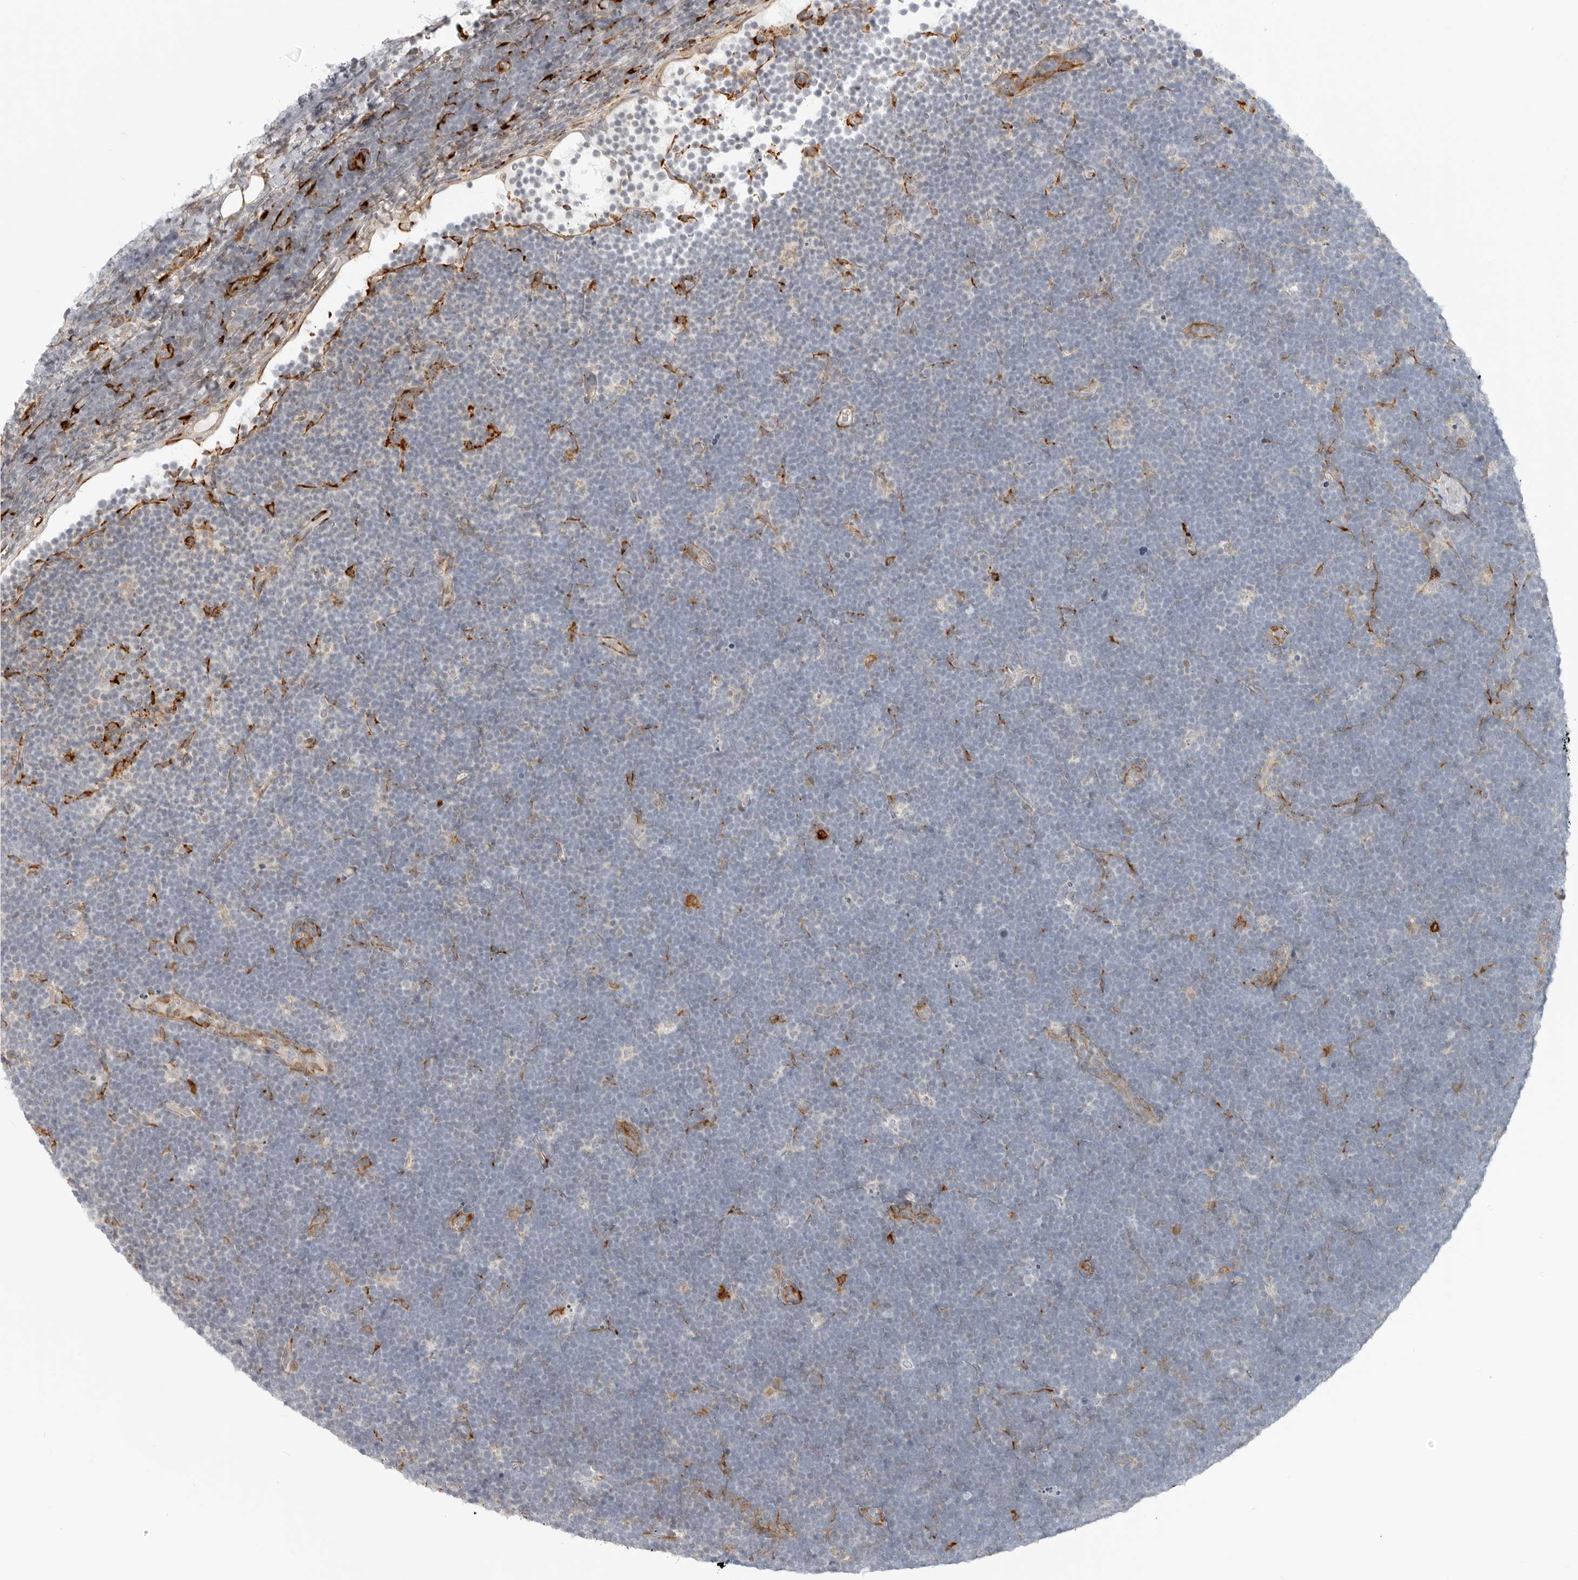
{"staining": {"intensity": "negative", "quantity": "none", "location": "none"}, "tissue": "lymphoma", "cell_type": "Tumor cells", "image_type": "cancer", "snomed": [{"axis": "morphology", "description": "Malignant lymphoma, non-Hodgkin's type, High grade"}, {"axis": "topography", "description": "Lymph node"}], "caption": "Histopathology image shows no protein staining in tumor cells of malignant lymphoma, non-Hodgkin's type (high-grade) tissue.", "gene": "C1QTNF1", "patient": {"sex": "male", "age": 13}}